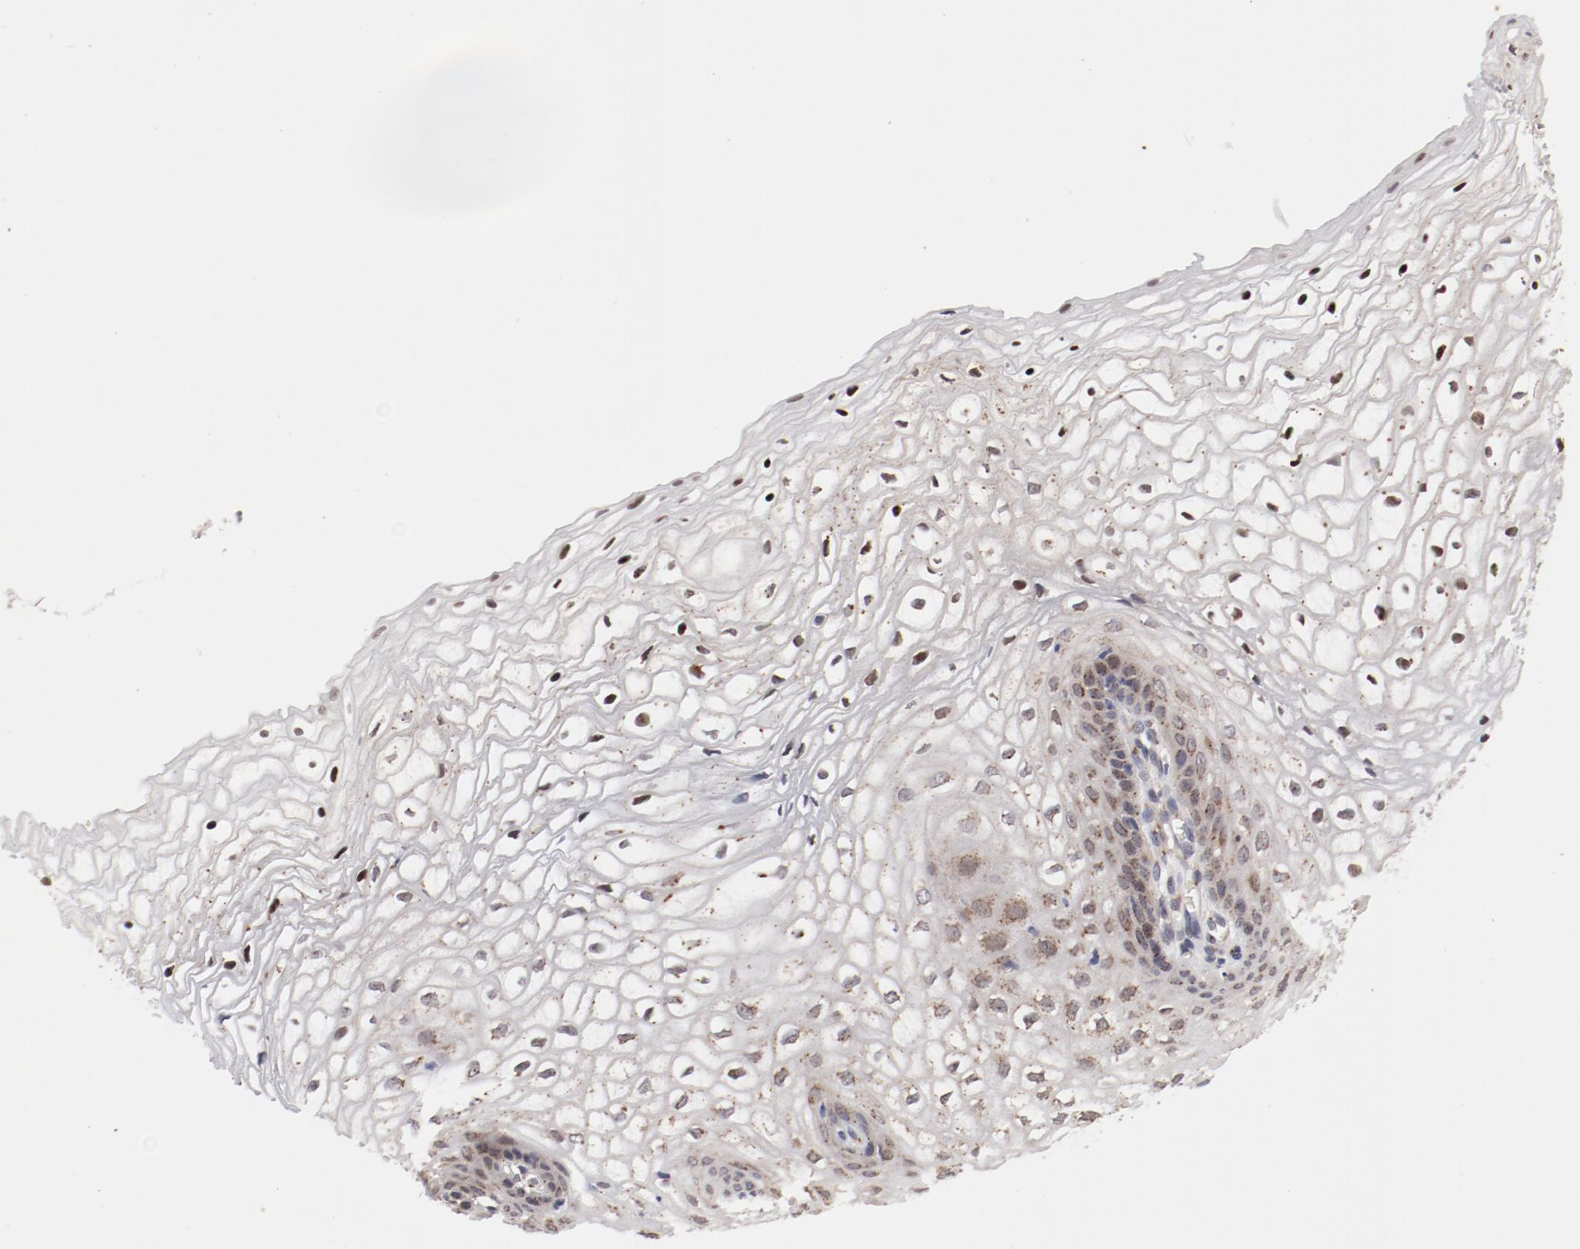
{"staining": {"intensity": "weak", "quantity": ">75%", "location": "cytoplasmic/membranous,nuclear"}, "tissue": "vagina", "cell_type": "Squamous epithelial cells", "image_type": "normal", "snomed": [{"axis": "morphology", "description": "Normal tissue, NOS"}, {"axis": "topography", "description": "Vagina"}], "caption": "Benign vagina demonstrates weak cytoplasmic/membranous,nuclear expression in approximately >75% of squamous epithelial cells, visualized by immunohistochemistry.", "gene": "RPL12", "patient": {"sex": "female", "age": 34}}